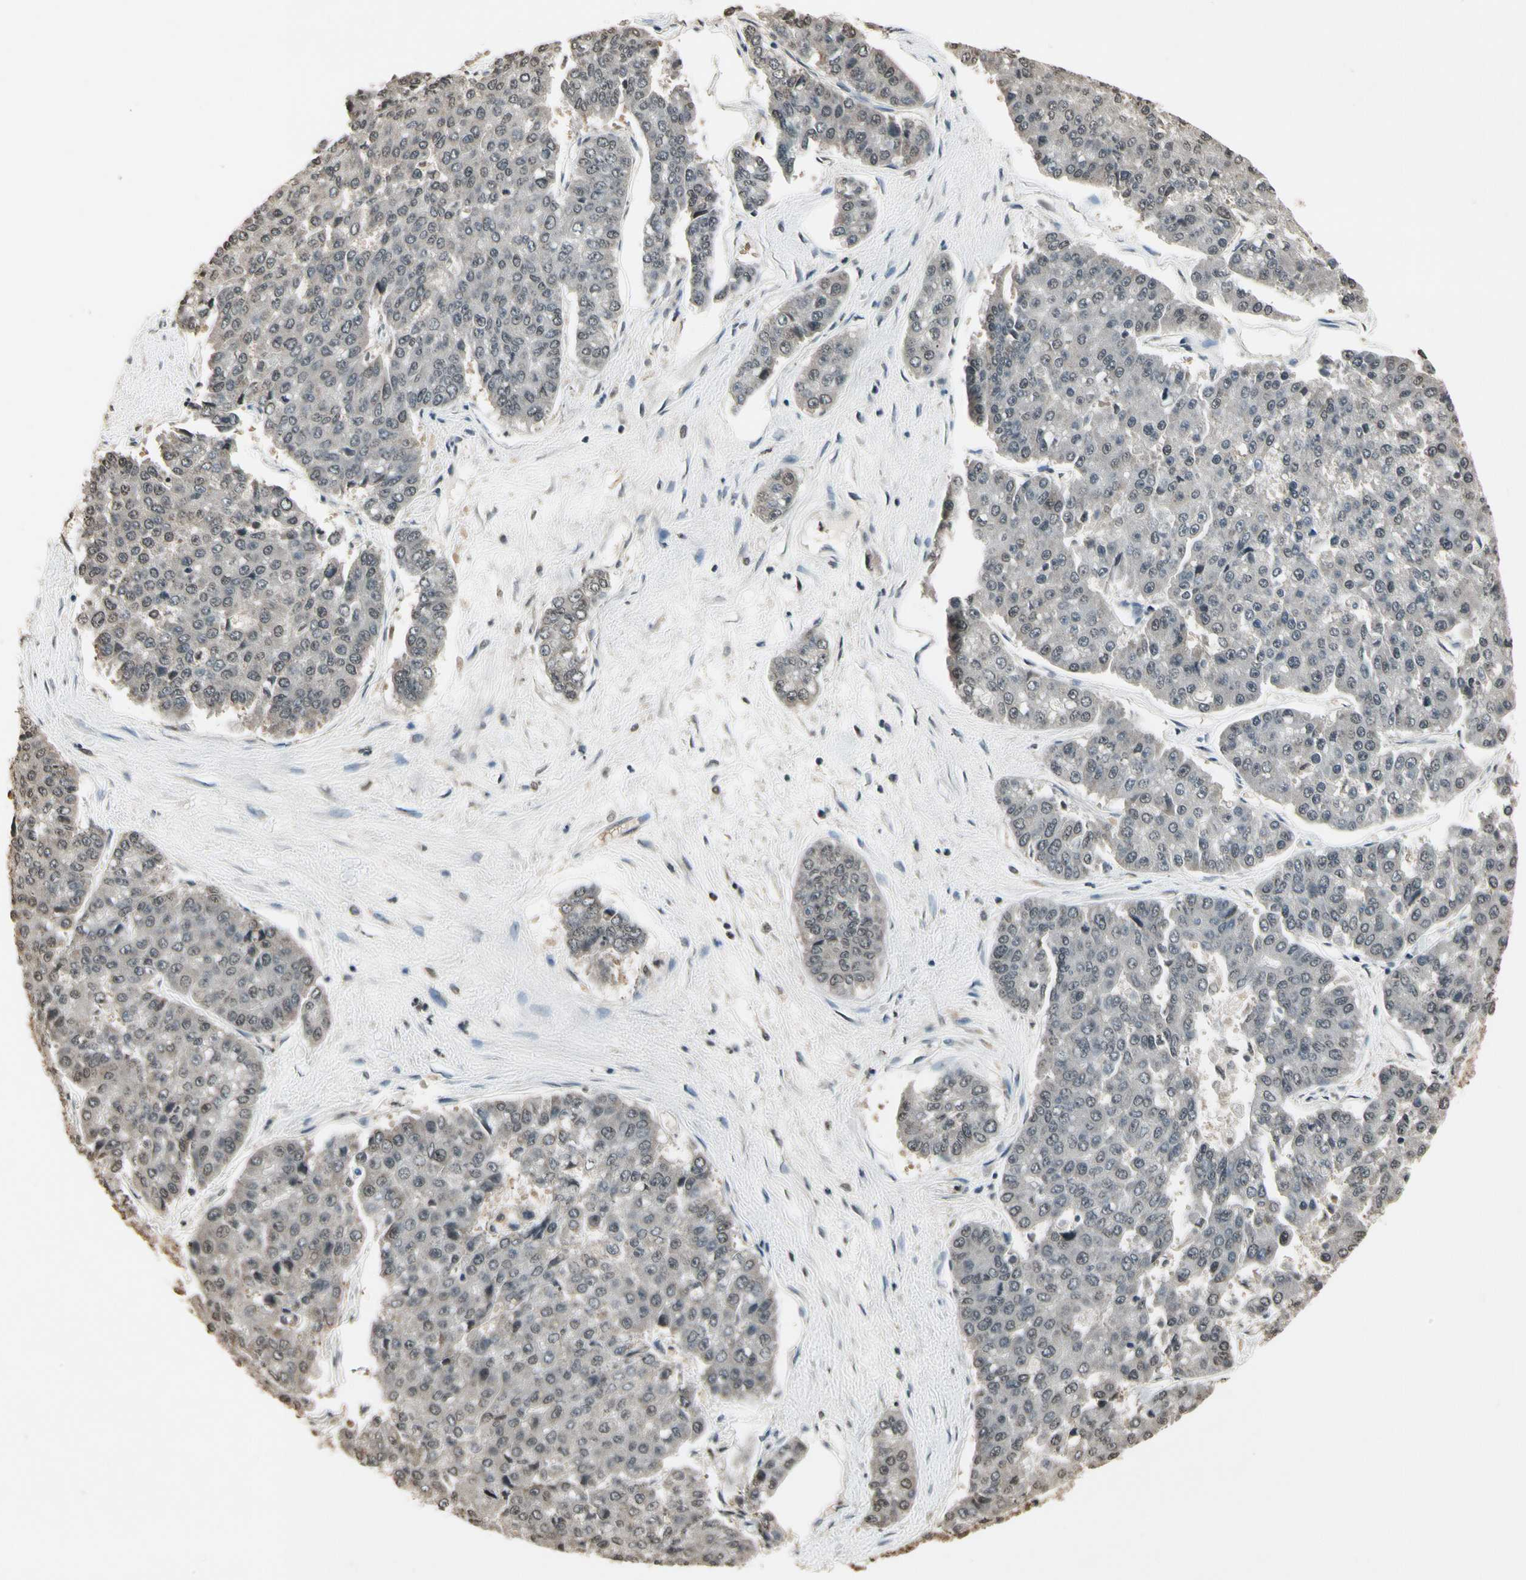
{"staining": {"intensity": "weak", "quantity": ">75%", "location": "cytoplasmic/membranous"}, "tissue": "pancreatic cancer", "cell_type": "Tumor cells", "image_type": "cancer", "snomed": [{"axis": "morphology", "description": "Adenocarcinoma, NOS"}, {"axis": "topography", "description": "Pancreas"}], "caption": "High-power microscopy captured an immunohistochemistry (IHC) micrograph of pancreatic adenocarcinoma, revealing weak cytoplasmic/membranous expression in about >75% of tumor cells.", "gene": "GCLC", "patient": {"sex": "male", "age": 50}}